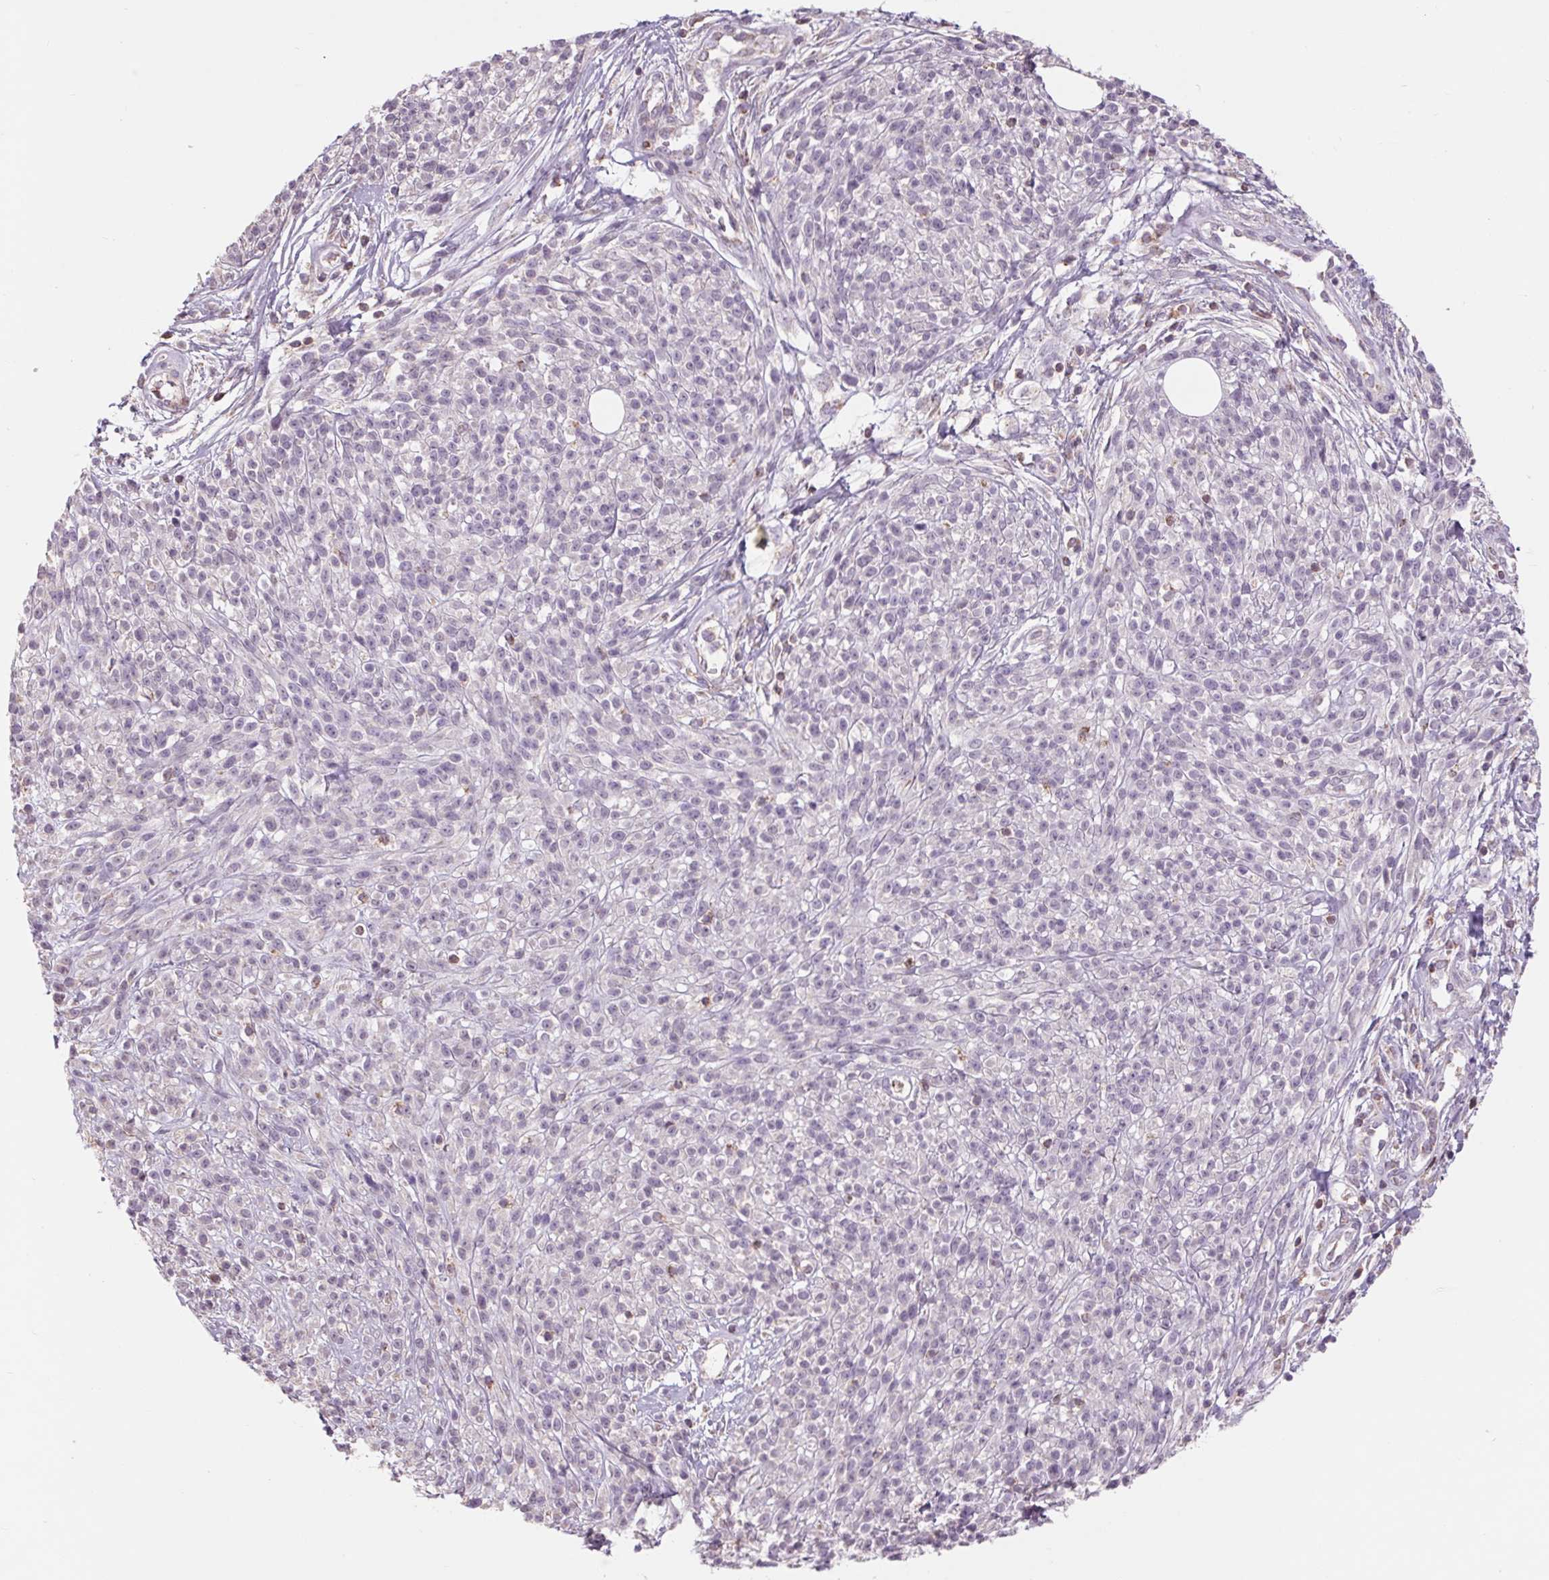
{"staining": {"intensity": "negative", "quantity": "none", "location": "none"}, "tissue": "melanoma", "cell_type": "Tumor cells", "image_type": "cancer", "snomed": [{"axis": "morphology", "description": "Malignant melanoma, NOS"}, {"axis": "topography", "description": "Skin"}, {"axis": "topography", "description": "Skin of trunk"}], "caption": "Tumor cells are negative for brown protein staining in melanoma. (Stains: DAB (3,3'-diaminobenzidine) immunohistochemistry (IHC) with hematoxylin counter stain, Microscopy: brightfield microscopy at high magnification).", "gene": "COX6A1", "patient": {"sex": "male", "age": 74}}